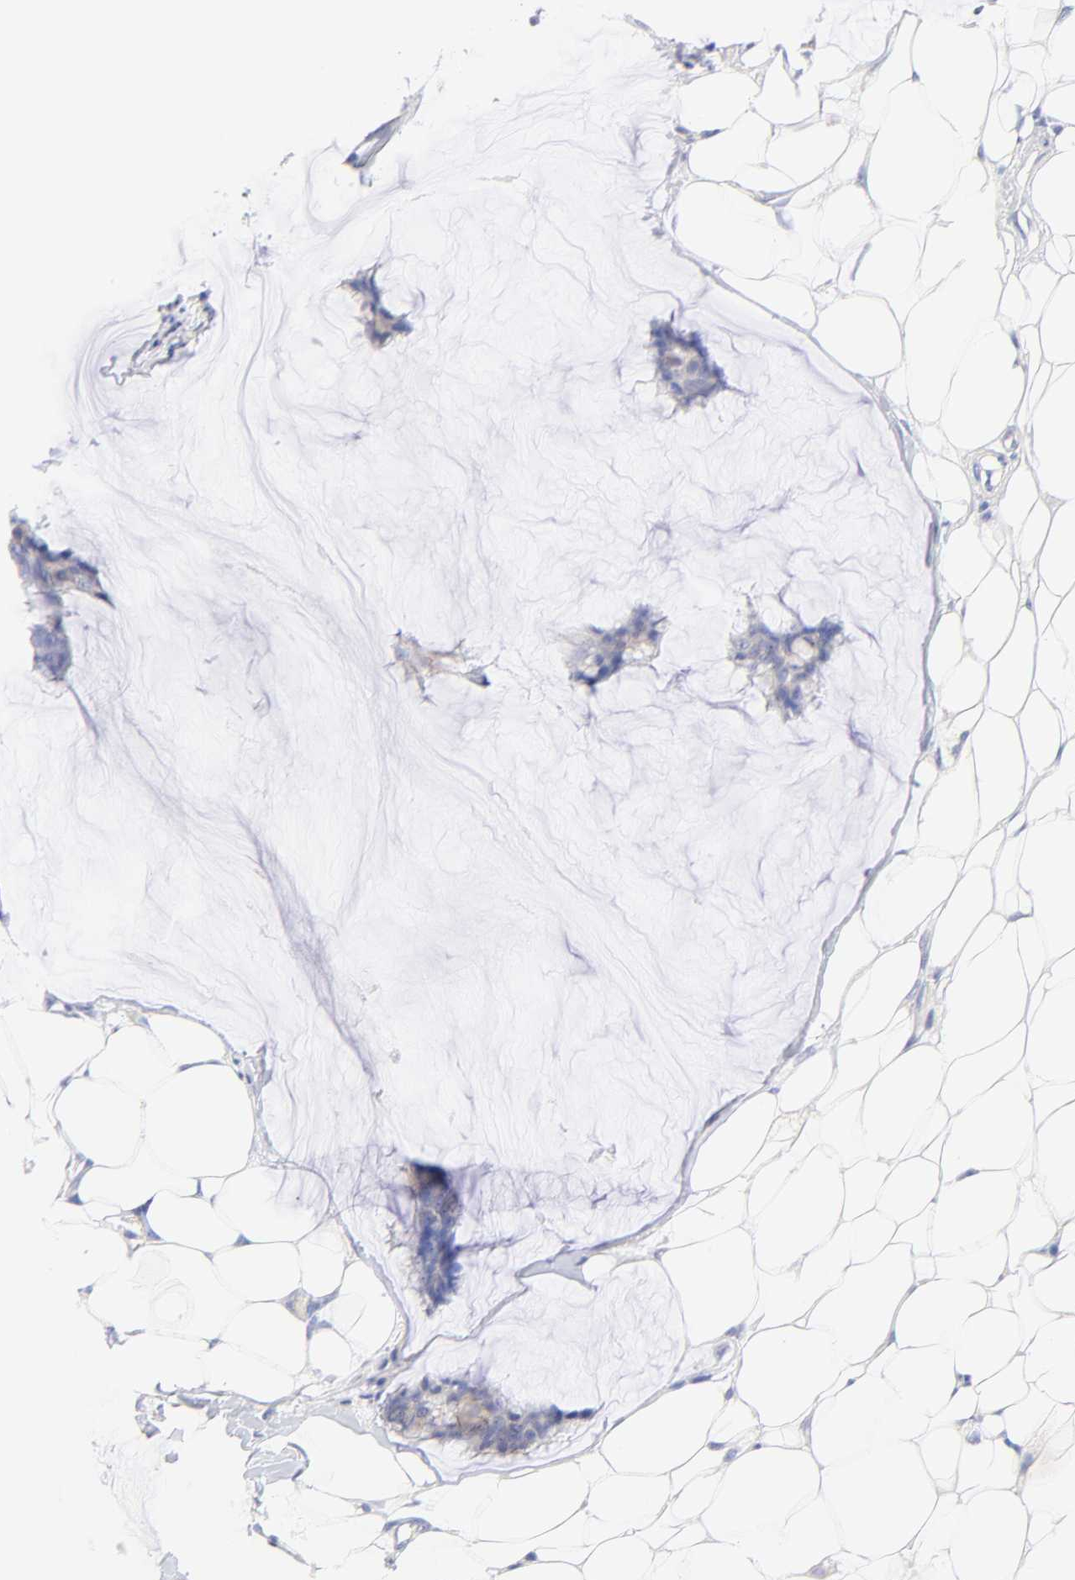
{"staining": {"intensity": "negative", "quantity": "none", "location": "none"}, "tissue": "breast cancer", "cell_type": "Tumor cells", "image_type": "cancer", "snomed": [{"axis": "morphology", "description": "Duct carcinoma"}, {"axis": "topography", "description": "Breast"}], "caption": "IHC micrograph of human breast infiltrating ductal carcinoma stained for a protein (brown), which displays no expression in tumor cells.", "gene": "EBP", "patient": {"sex": "female", "age": 93}}